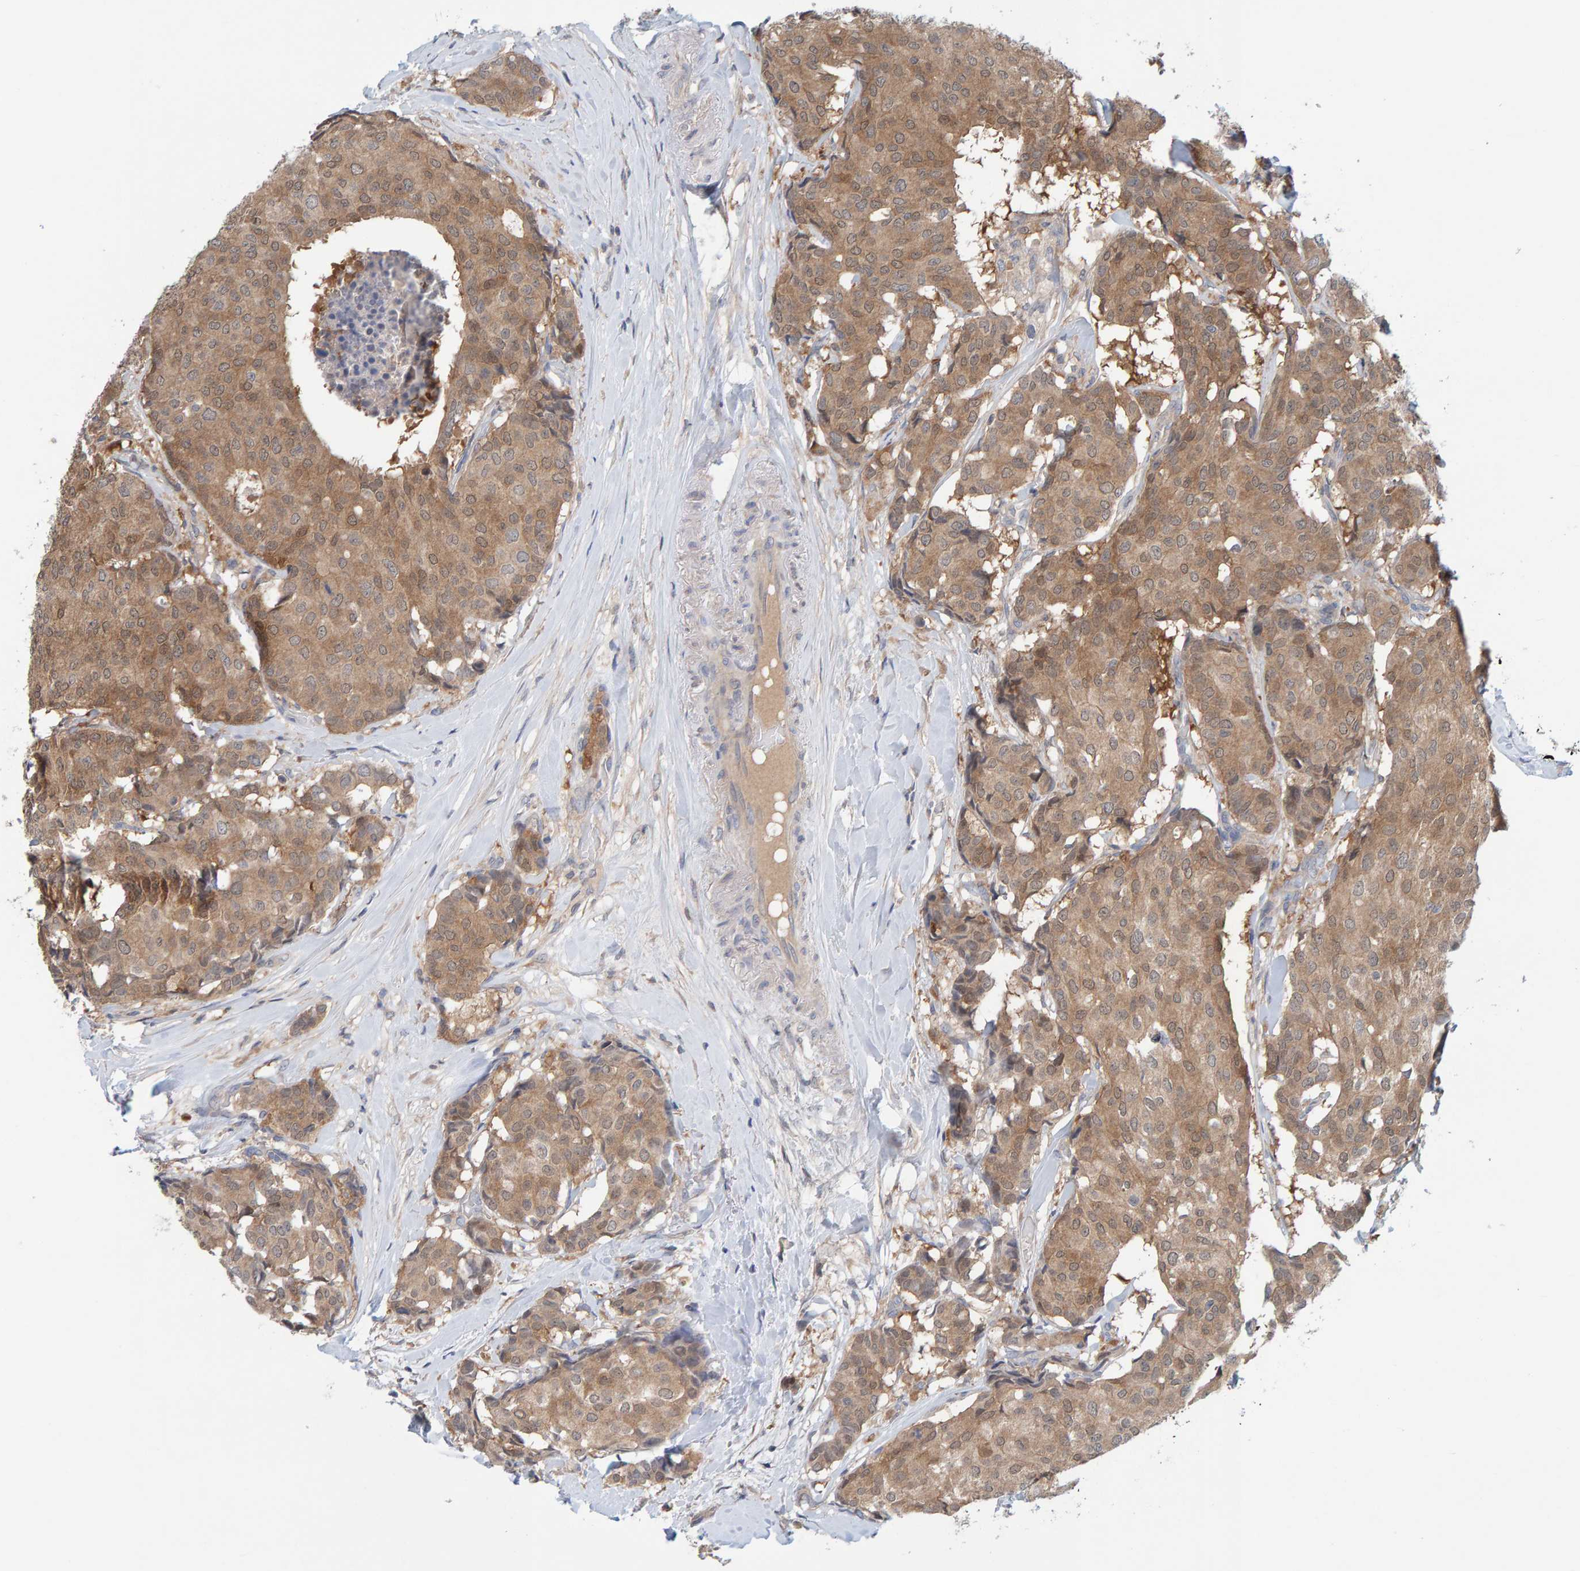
{"staining": {"intensity": "moderate", "quantity": ">75%", "location": "cytoplasmic/membranous"}, "tissue": "breast cancer", "cell_type": "Tumor cells", "image_type": "cancer", "snomed": [{"axis": "morphology", "description": "Duct carcinoma"}, {"axis": "topography", "description": "Breast"}], "caption": "A brown stain highlights moderate cytoplasmic/membranous expression of a protein in breast cancer (intraductal carcinoma) tumor cells.", "gene": "TATDN1", "patient": {"sex": "female", "age": 75}}